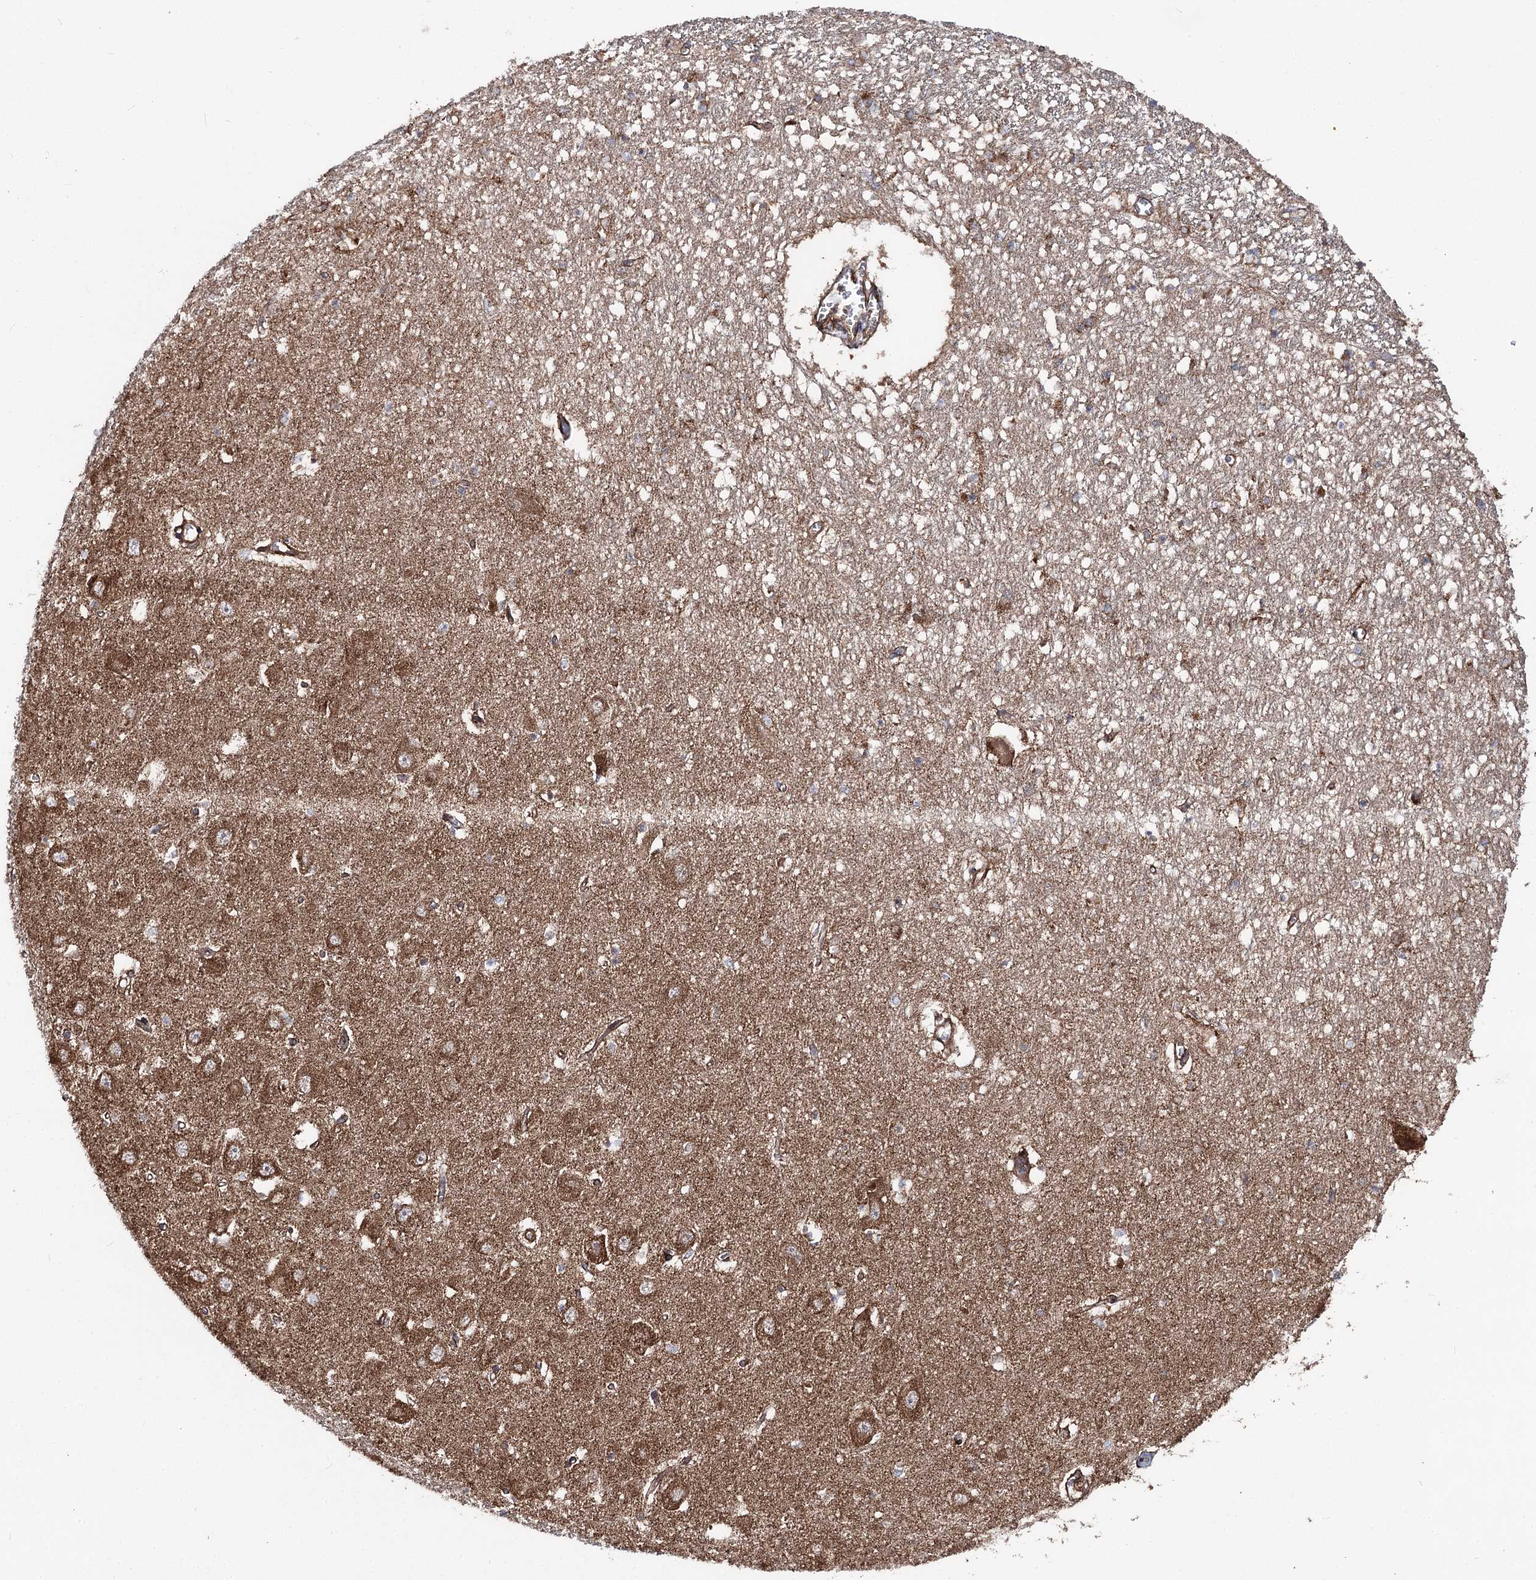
{"staining": {"intensity": "moderate", "quantity": "25%-75%", "location": "cytoplasmic/membranous"}, "tissue": "hippocampus", "cell_type": "Glial cells", "image_type": "normal", "snomed": [{"axis": "morphology", "description": "Normal tissue, NOS"}, {"axis": "topography", "description": "Hippocampus"}], "caption": "Protein expression analysis of normal hippocampus displays moderate cytoplasmic/membranous expression in about 25%-75% of glial cells.", "gene": "MSANTD2", "patient": {"sex": "male", "age": 70}}